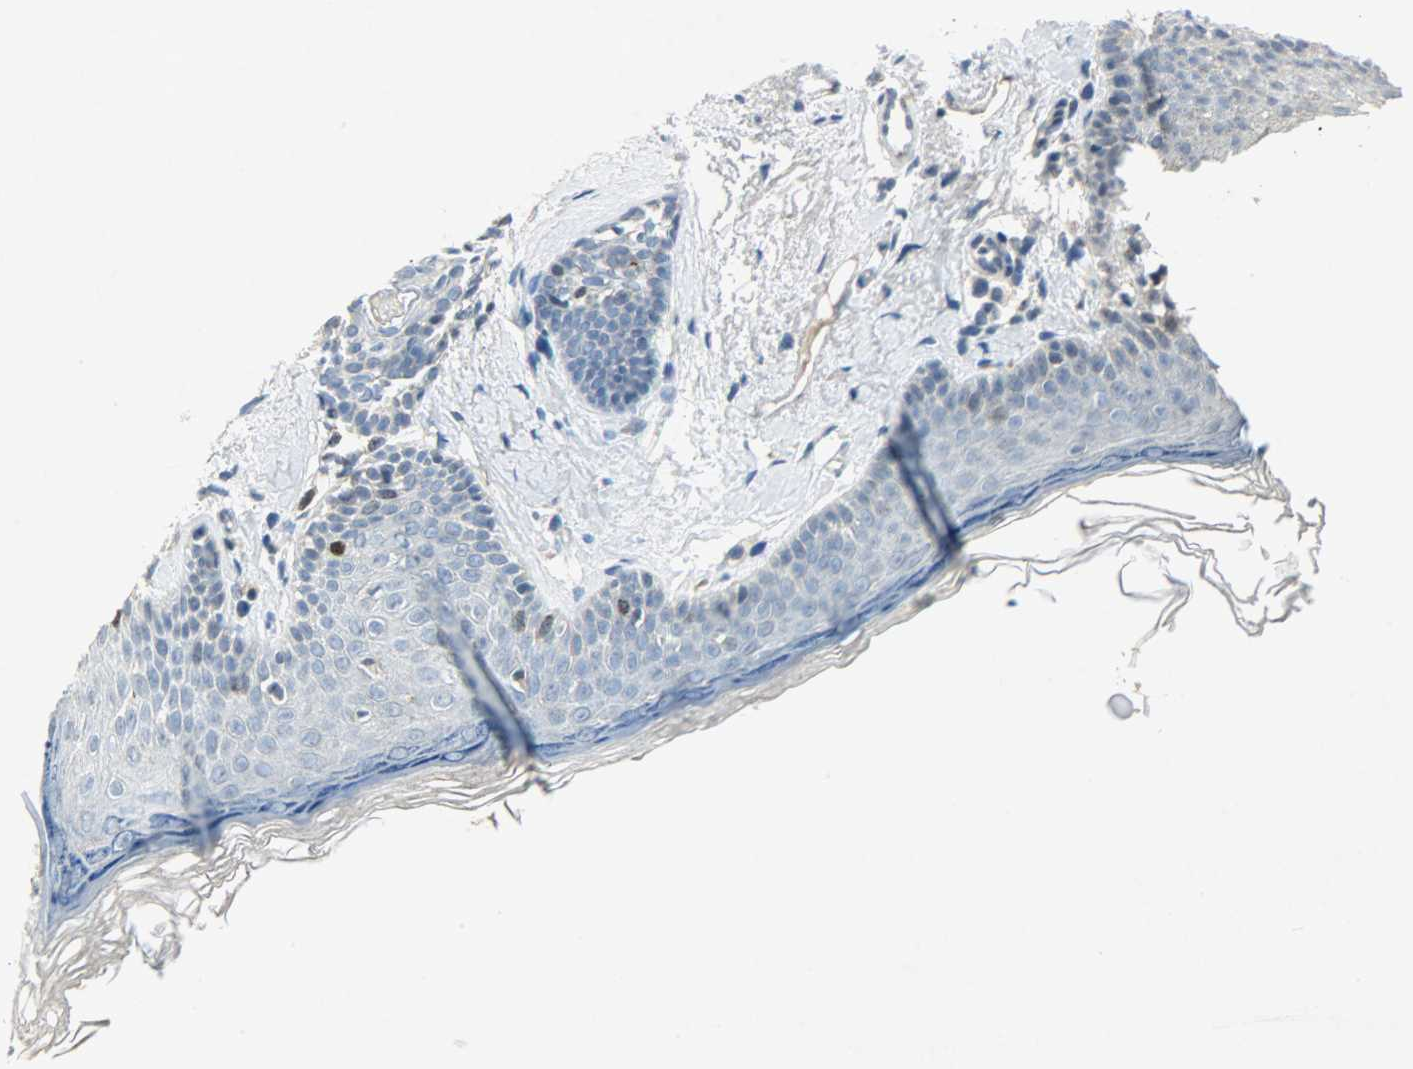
{"staining": {"intensity": "moderate", "quantity": "<25%", "location": "nuclear"}, "tissue": "skin cancer", "cell_type": "Tumor cells", "image_type": "cancer", "snomed": [{"axis": "morphology", "description": "Normal tissue, NOS"}, {"axis": "morphology", "description": "Basal cell carcinoma"}, {"axis": "topography", "description": "Skin"}], "caption": "High-magnification brightfield microscopy of skin cancer (basal cell carcinoma) stained with DAB (brown) and counterstained with hematoxylin (blue). tumor cells exhibit moderate nuclear expression is present in approximately<25% of cells.", "gene": "AURKB", "patient": {"sex": "female", "age": 69}}